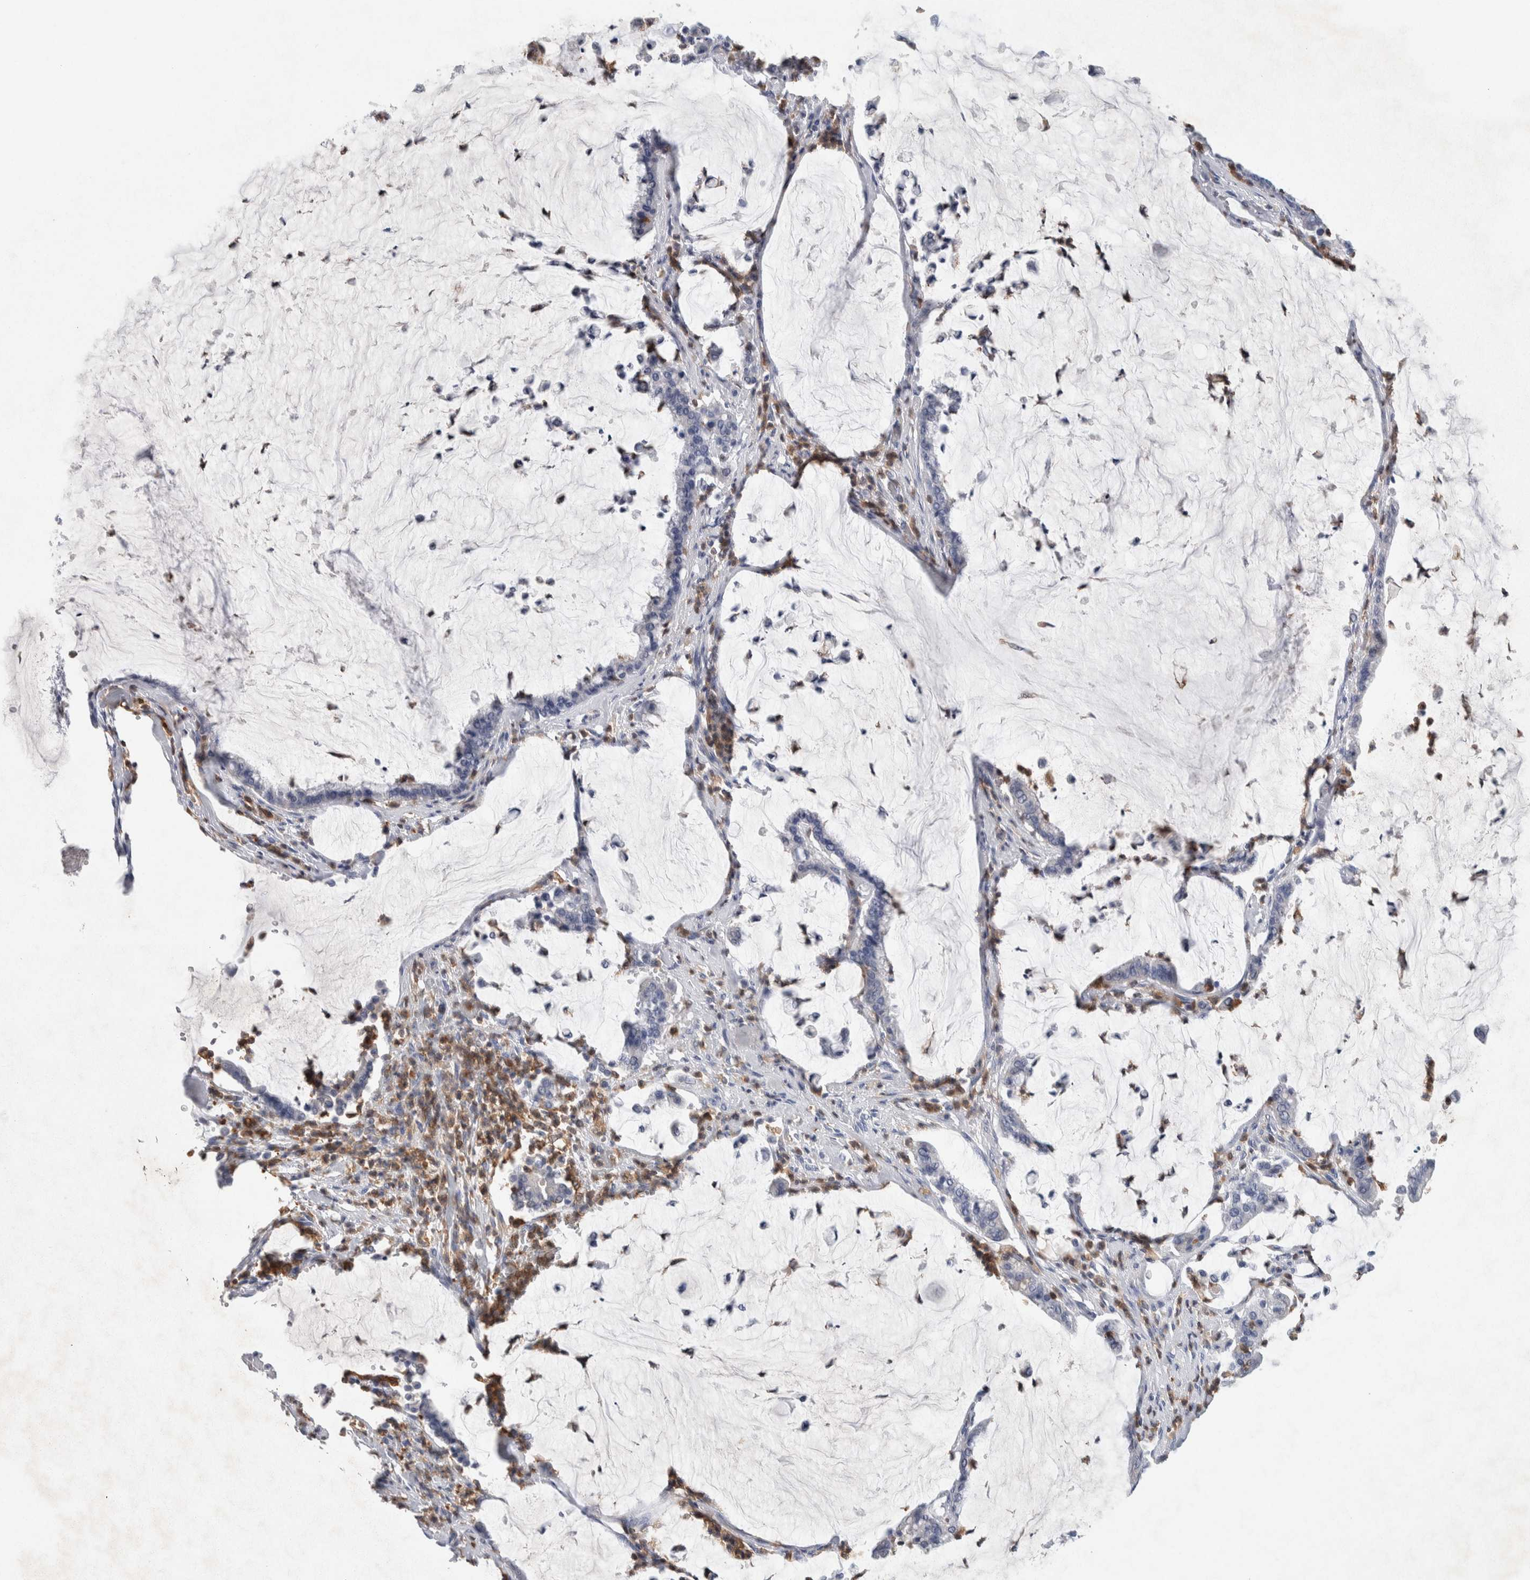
{"staining": {"intensity": "negative", "quantity": "none", "location": "none"}, "tissue": "pancreatic cancer", "cell_type": "Tumor cells", "image_type": "cancer", "snomed": [{"axis": "morphology", "description": "Adenocarcinoma, NOS"}, {"axis": "topography", "description": "Pancreas"}], "caption": "Pancreatic adenocarcinoma stained for a protein using immunohistochemistry (IHC) displays no staining tumor cells.", "gene": "NCF2", "patient": {"sex": "male", "age": 41}}